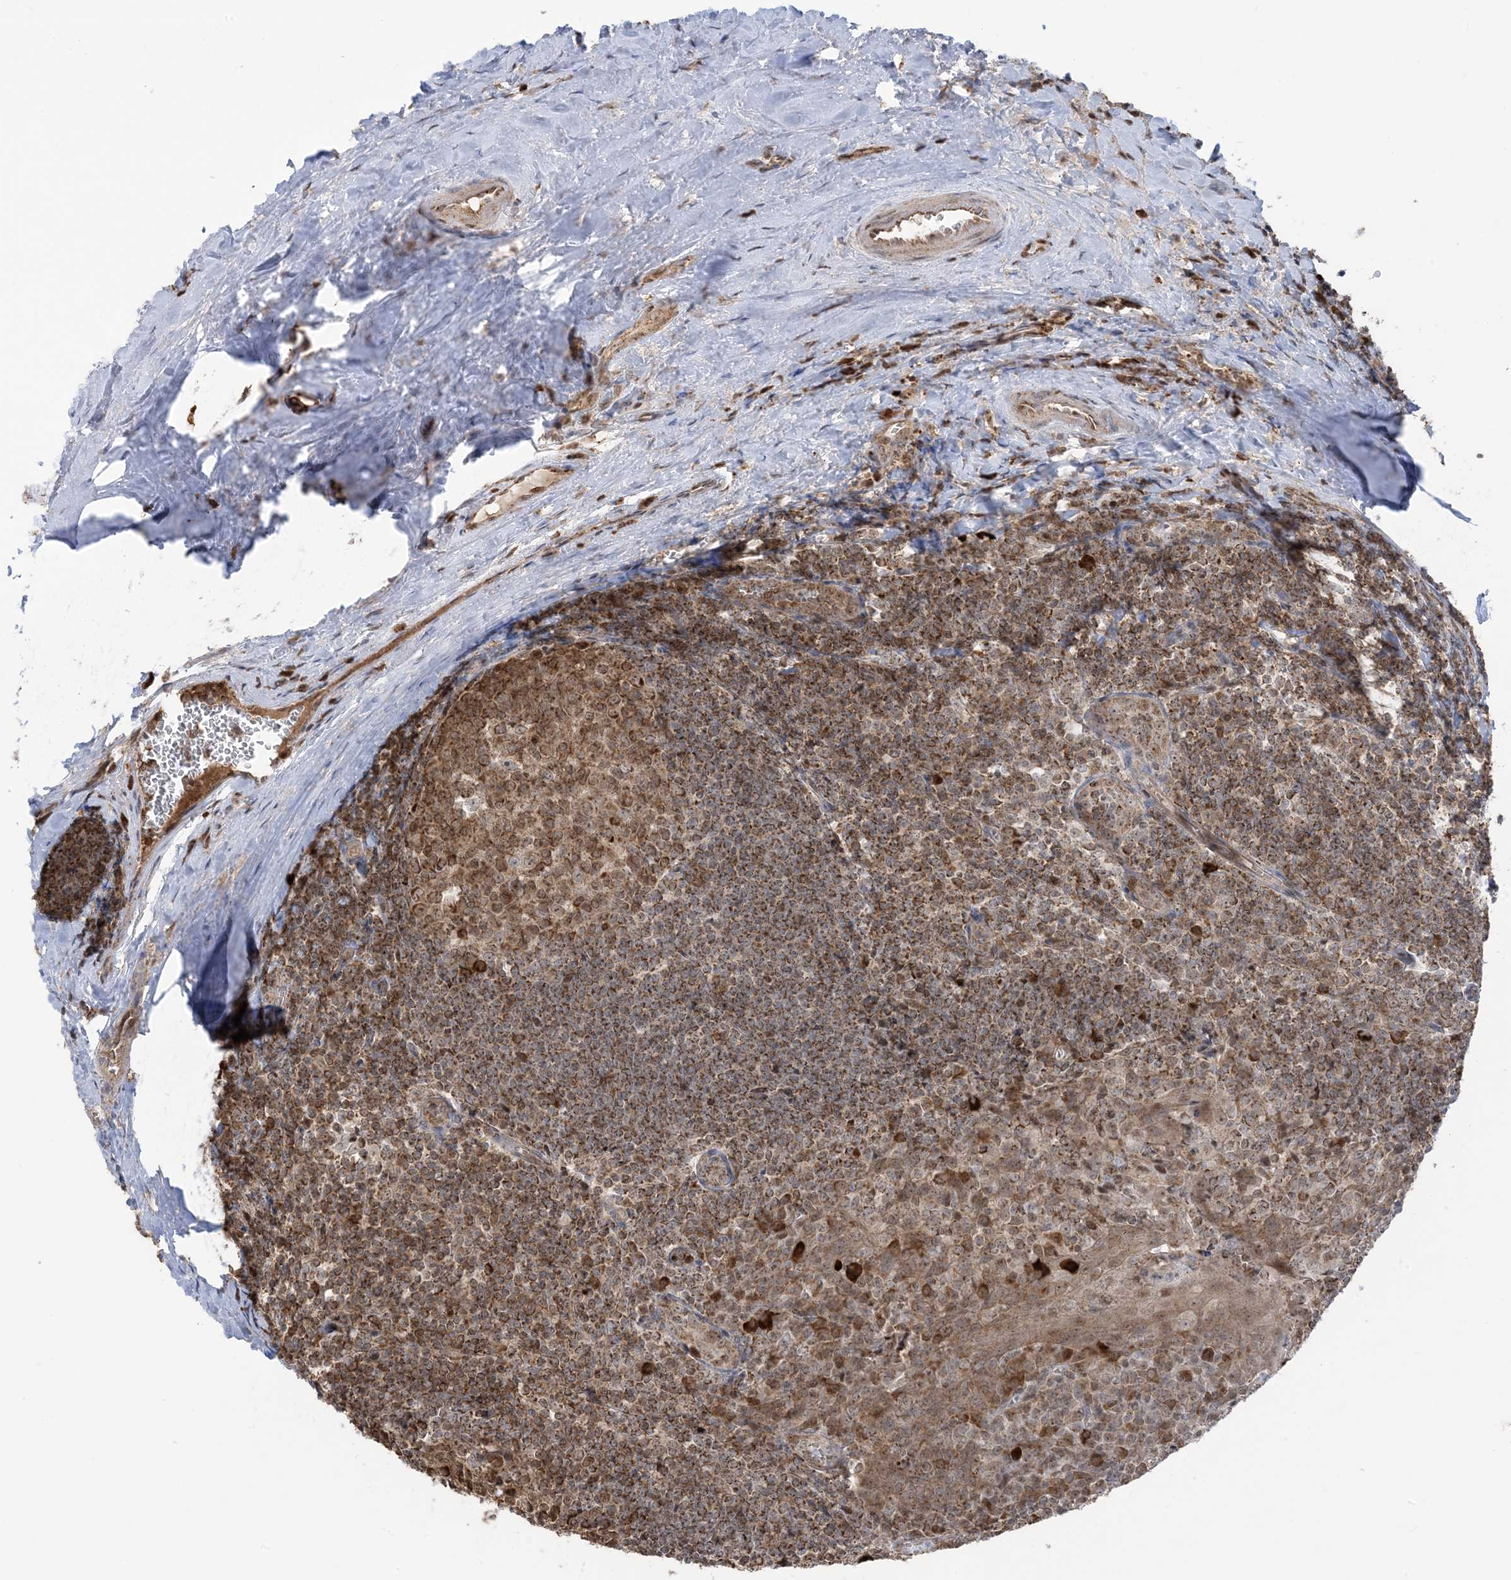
{"staining": {"intensity": "moderate", "quantity": ">75%", "location": "cytoplasmic/membranous,nuclear"}, "tissue": "tonsil", "cell_type": "Germinal center cells", "image_type": "normal", "snomed": [{"axis": "morphology", "description": "Normal tissue, NOS"}, {"axis": "topography", "description": "Tonsil"}], "caption": "A high-resolution micrograph shows immunohistochemistry (IHC) staining of benign tonsil, which reveals moderate cytoplasmic/membranous,nuclear expression in about >75% of germinal center cells.", "gene": "MAPKBP1", "patient": {"sex": "male", "age": 27}}